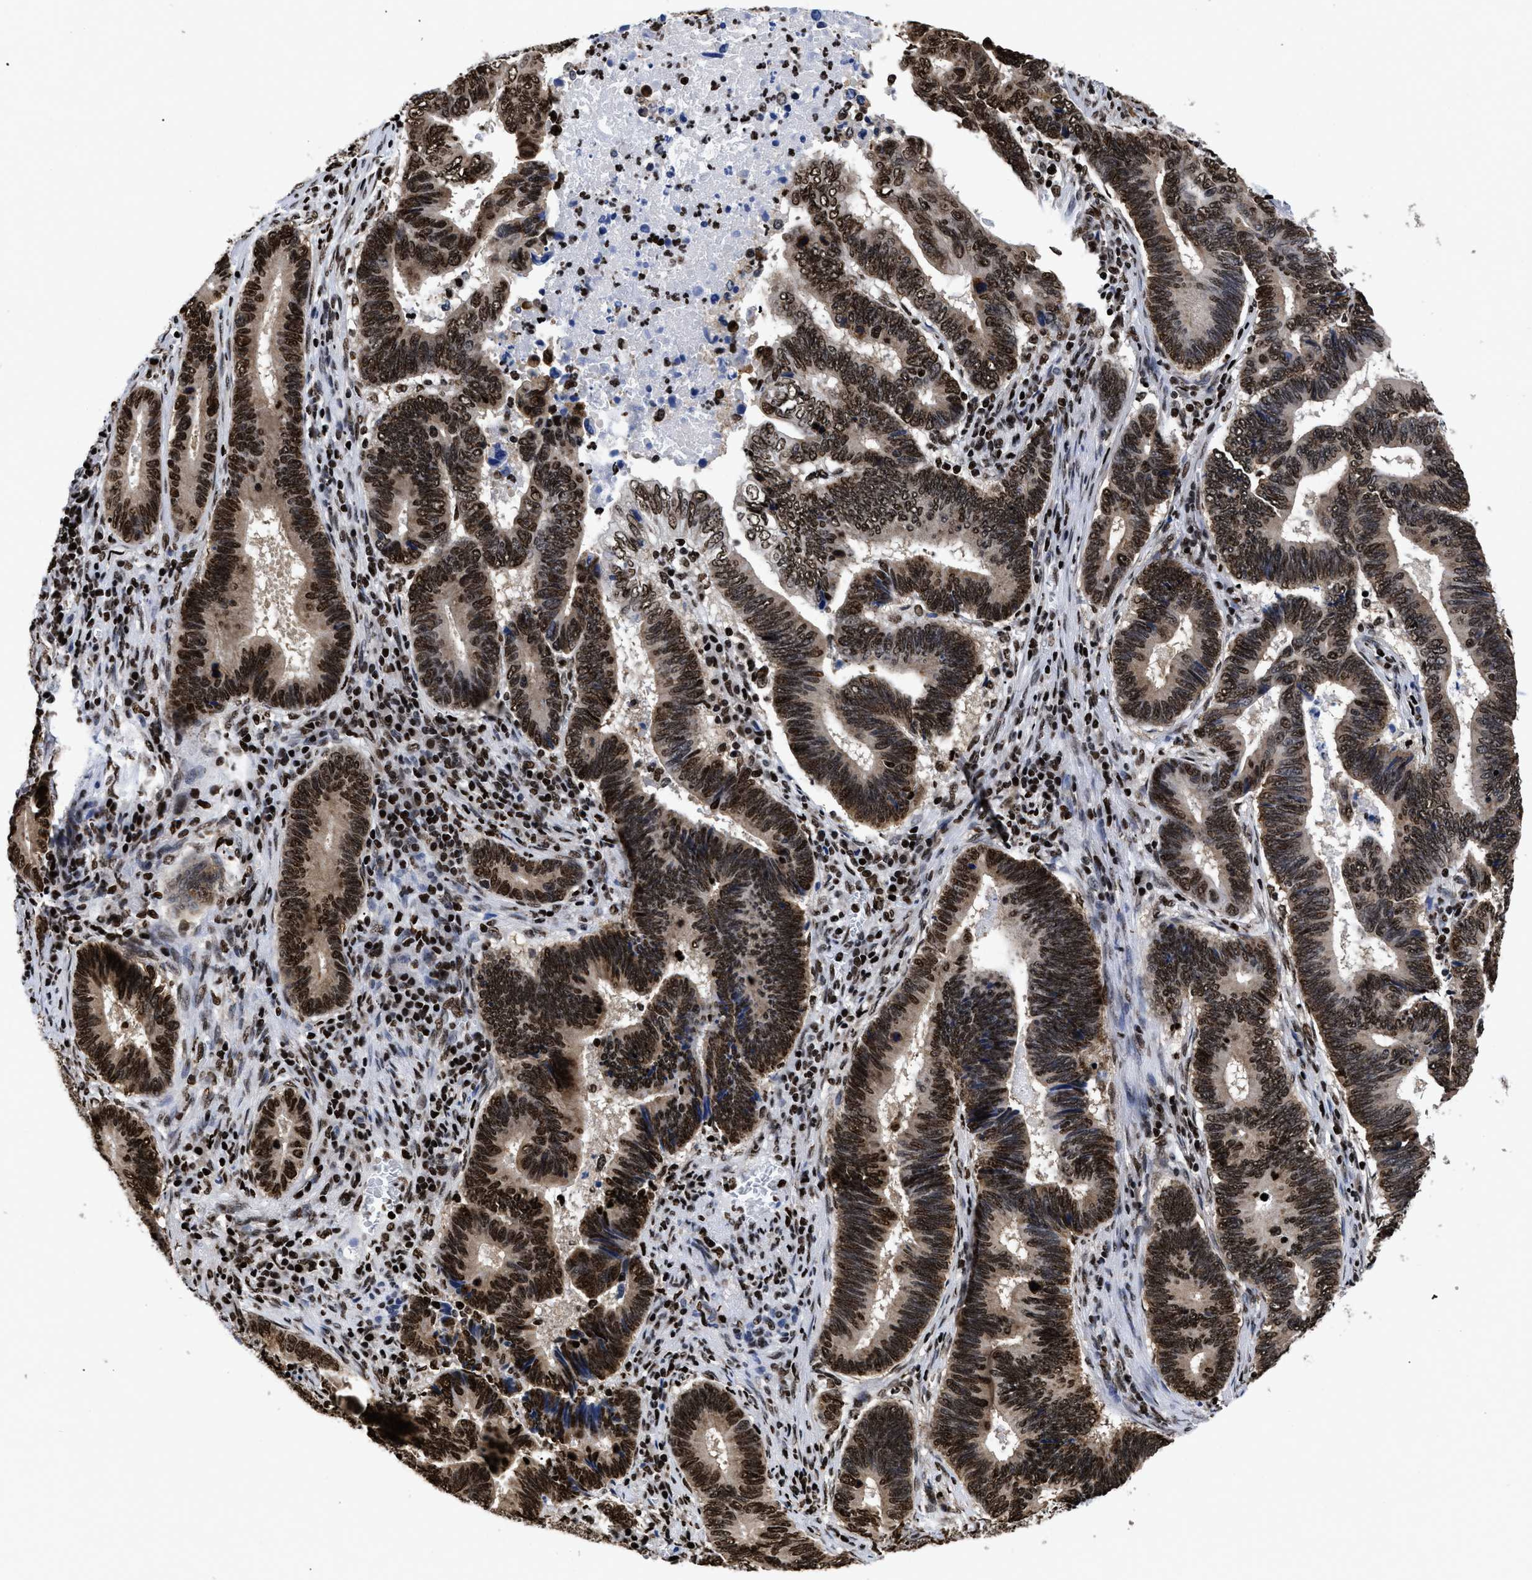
{"staining": {"intensity": "strong", "quantity": ">75%", "location": "cytoplasmic/membranous,nuclear"}, "tissue": "pancreatic cancer", "cell_type": "Tumor cells", "image_type": "cancer", "snomed": [{"axis": "morphology", "description": "Adenocarcinoma, NOS"}, {"axis": "topography", "description": "Pancreas"}], "caption": "Immunohistochemistry image of pancreatic adenocarcinoma stained for a protein (brown), which reveals high levels of strong cytoplasmic/membranous and nuclear expression in approximately >75% of tumor cells.", "gene": "CALHM3", "patient": {"sex": "female", "age": 70}}